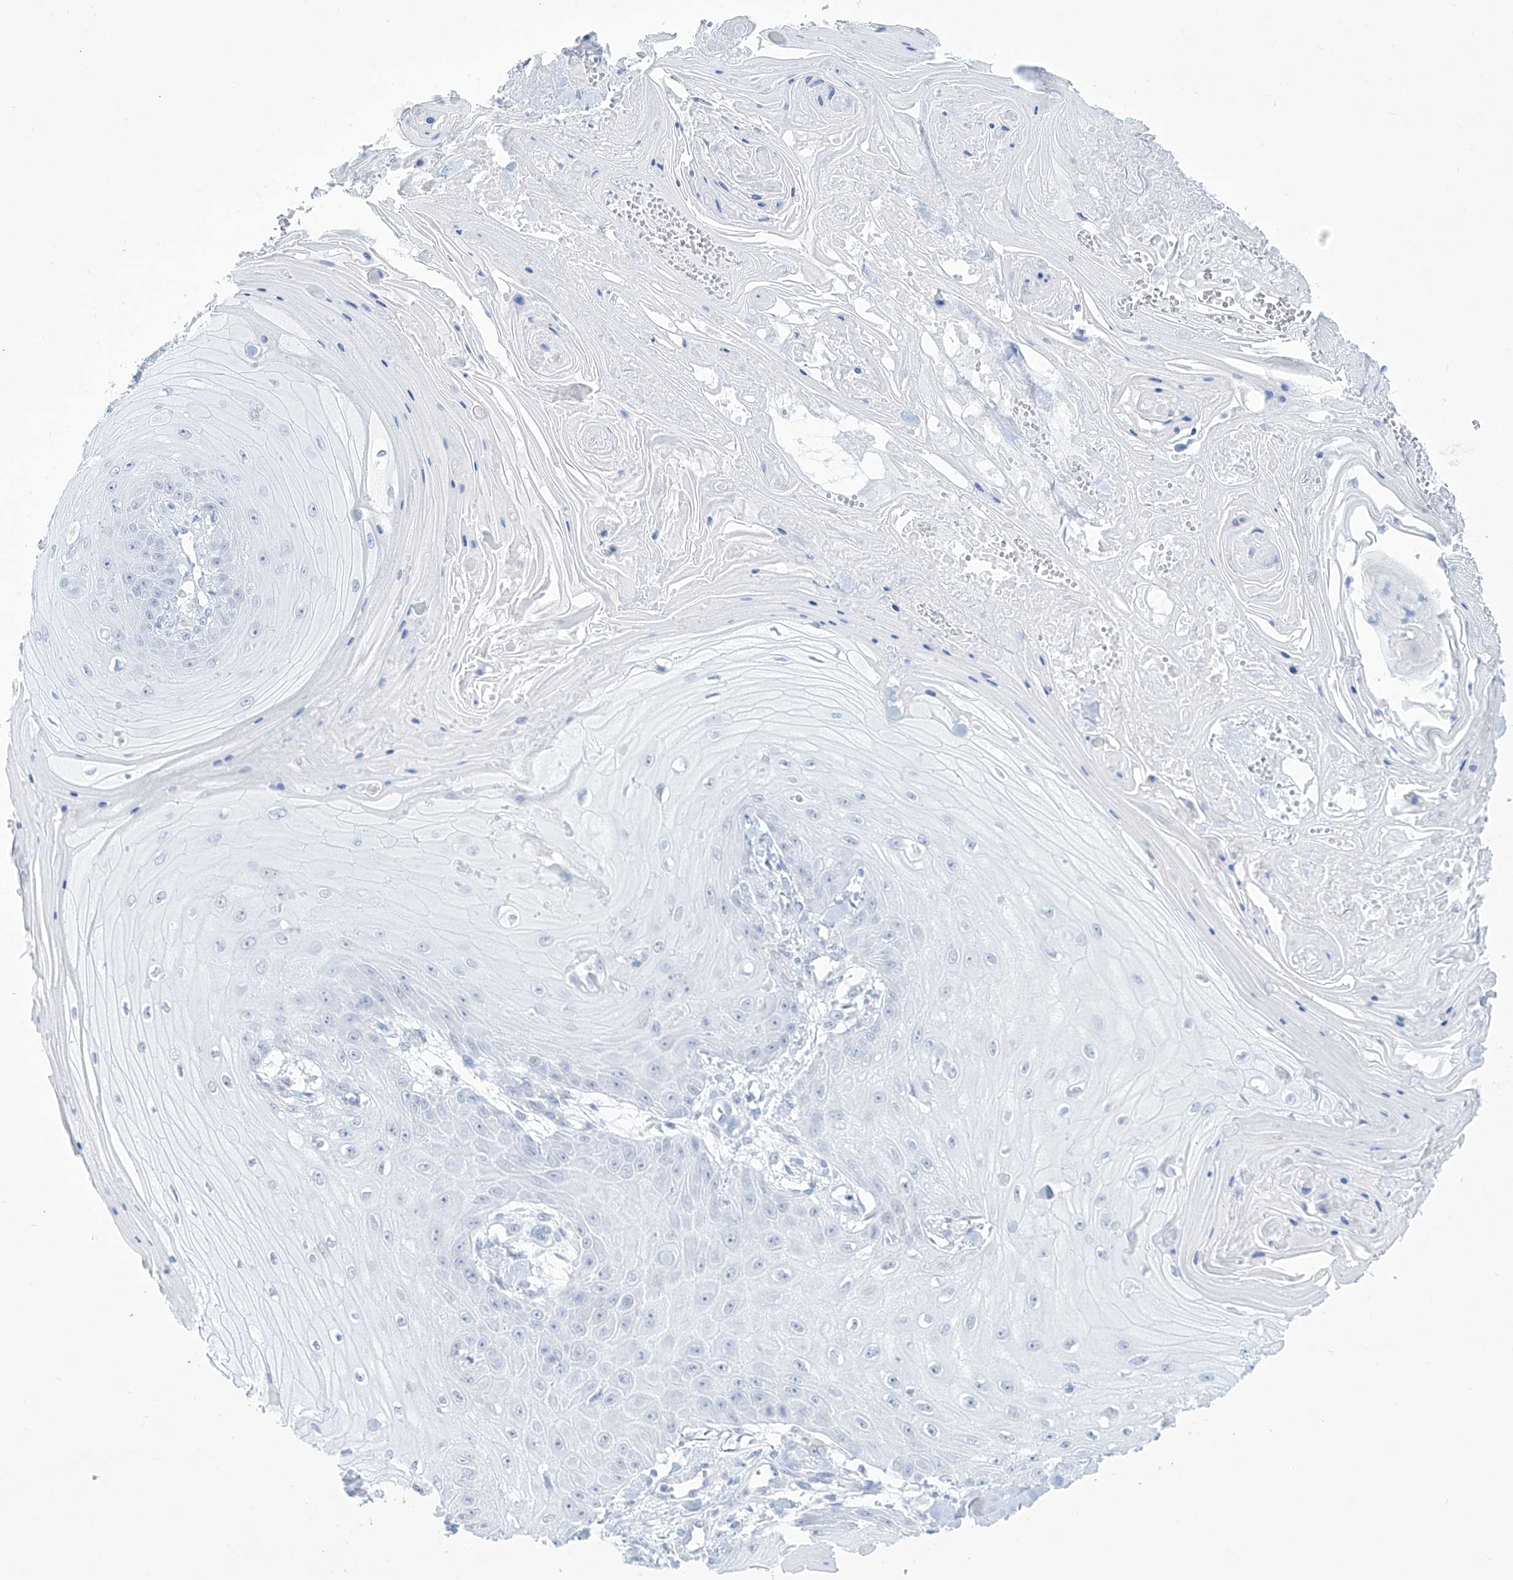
{"staining": {"intensity": "negative", "quantity": "none", "location": "none"}, "tissue": "skin cancer", "cell_type": "Tumor cells", "image_type": "cancer", "snomed": [{"axis": "morphology", "description": "Squamous cell carcinoma, NOS"}, {"axis": "topography", "description": "Skin"}], "caption": "Skin cancer was stained to show a protein in brown. There is no significant staining in tumor cells. Nuclei are stained in blue.", "gene": "ALDH6A1", "patient": {"sex": "male", "age": 74}}